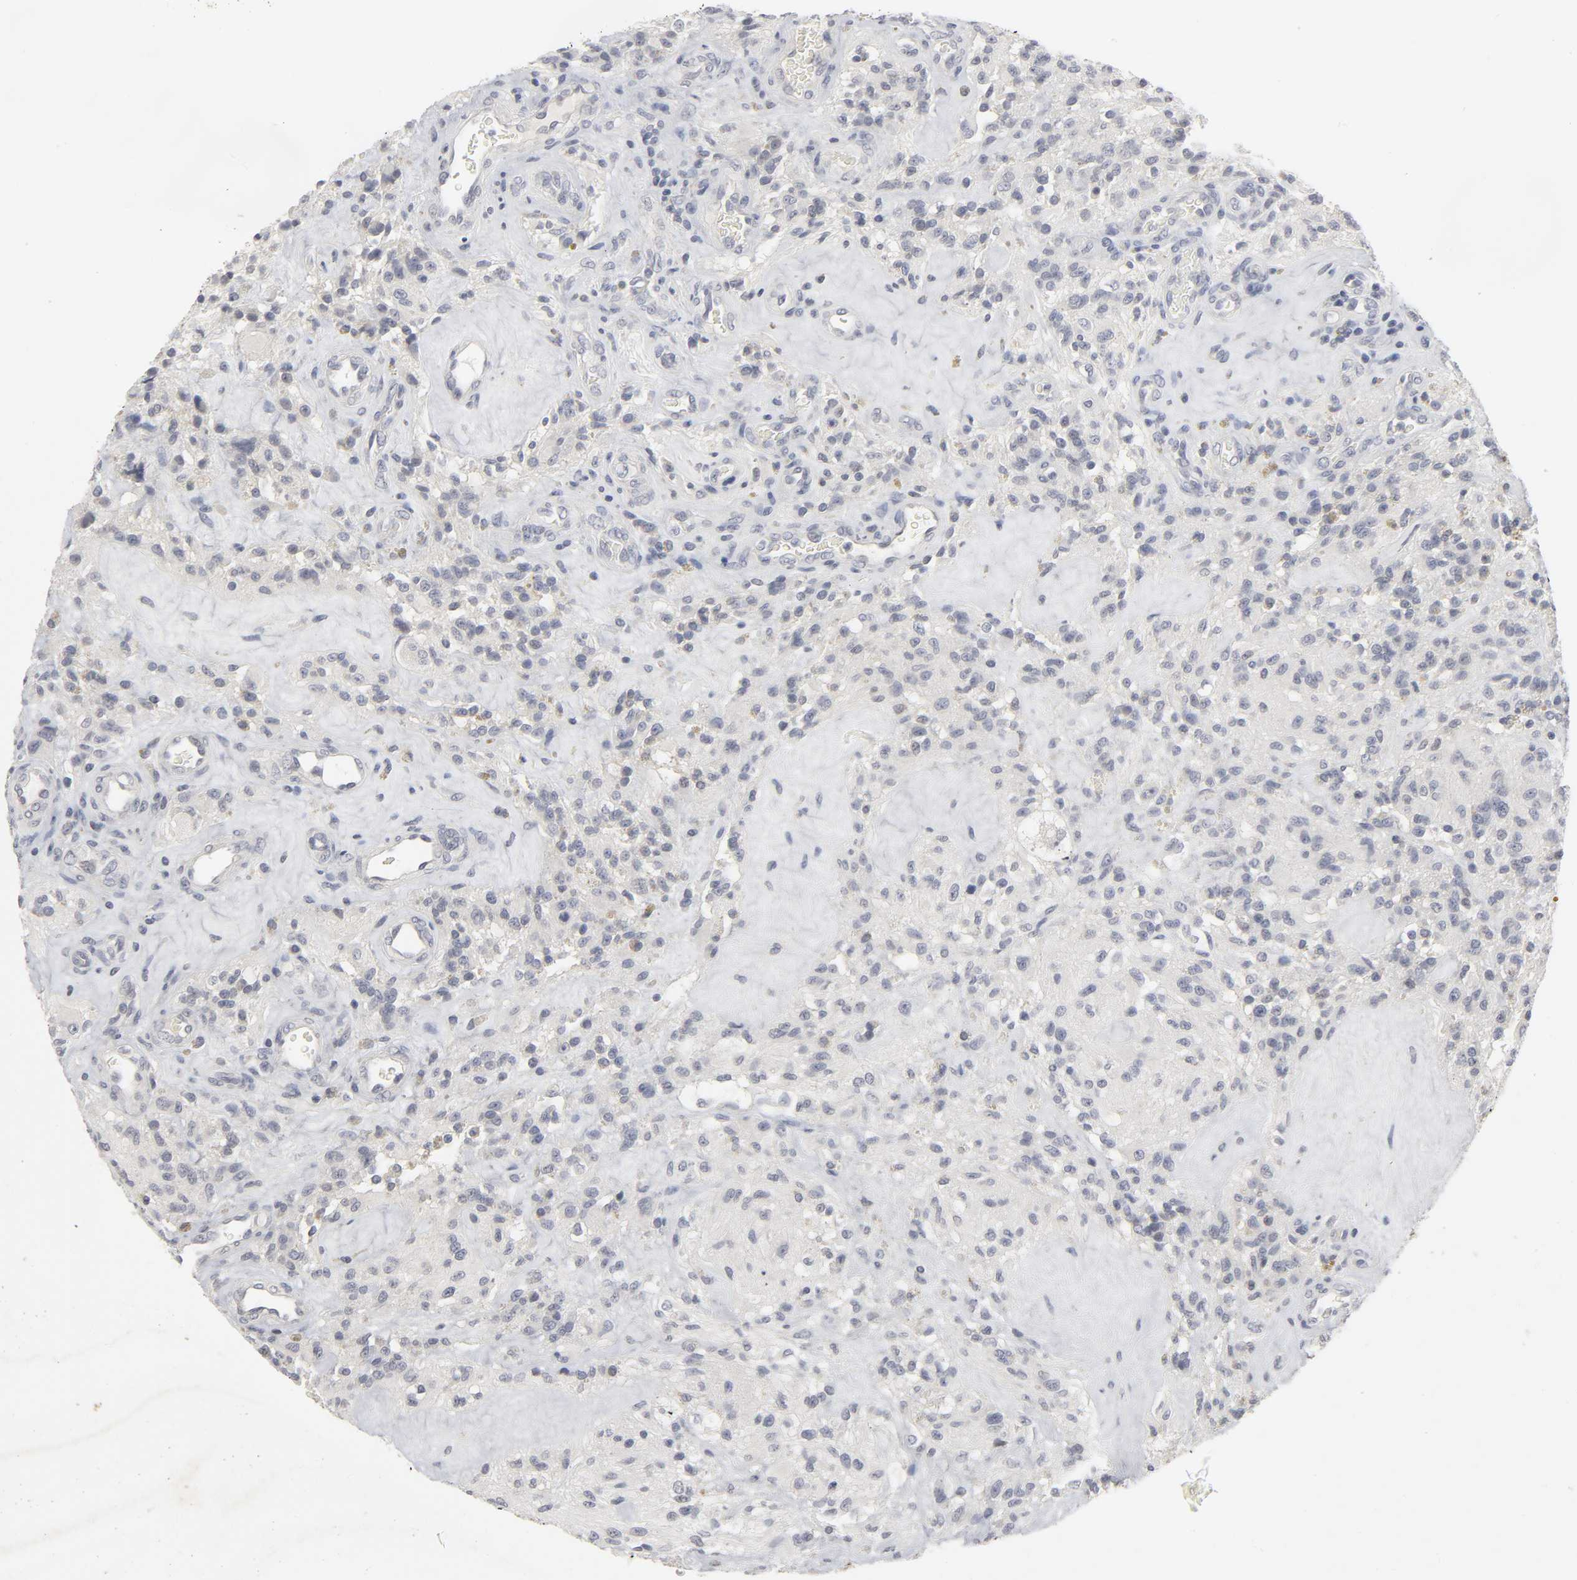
{"staining": {"intensity": "negative", "quantity": "none", "location": "none"}, "tissue": "glioma", "cell_type": "Tumor cells", "image_type": "cancer", "snomed": [{"axis": "morphology", "description": "Normal tissue, NOS"}, {"axis": "morphology", "description": "Glioma, malignant, High grade"}, {"axis": "topography", "description": "Cerebral cortex"}], "caption": "Tumor cells show no significant staining in high-grade glioma (malignant).", "gene": "TCAP", "patient": {"sex": "male", "age": 56}}